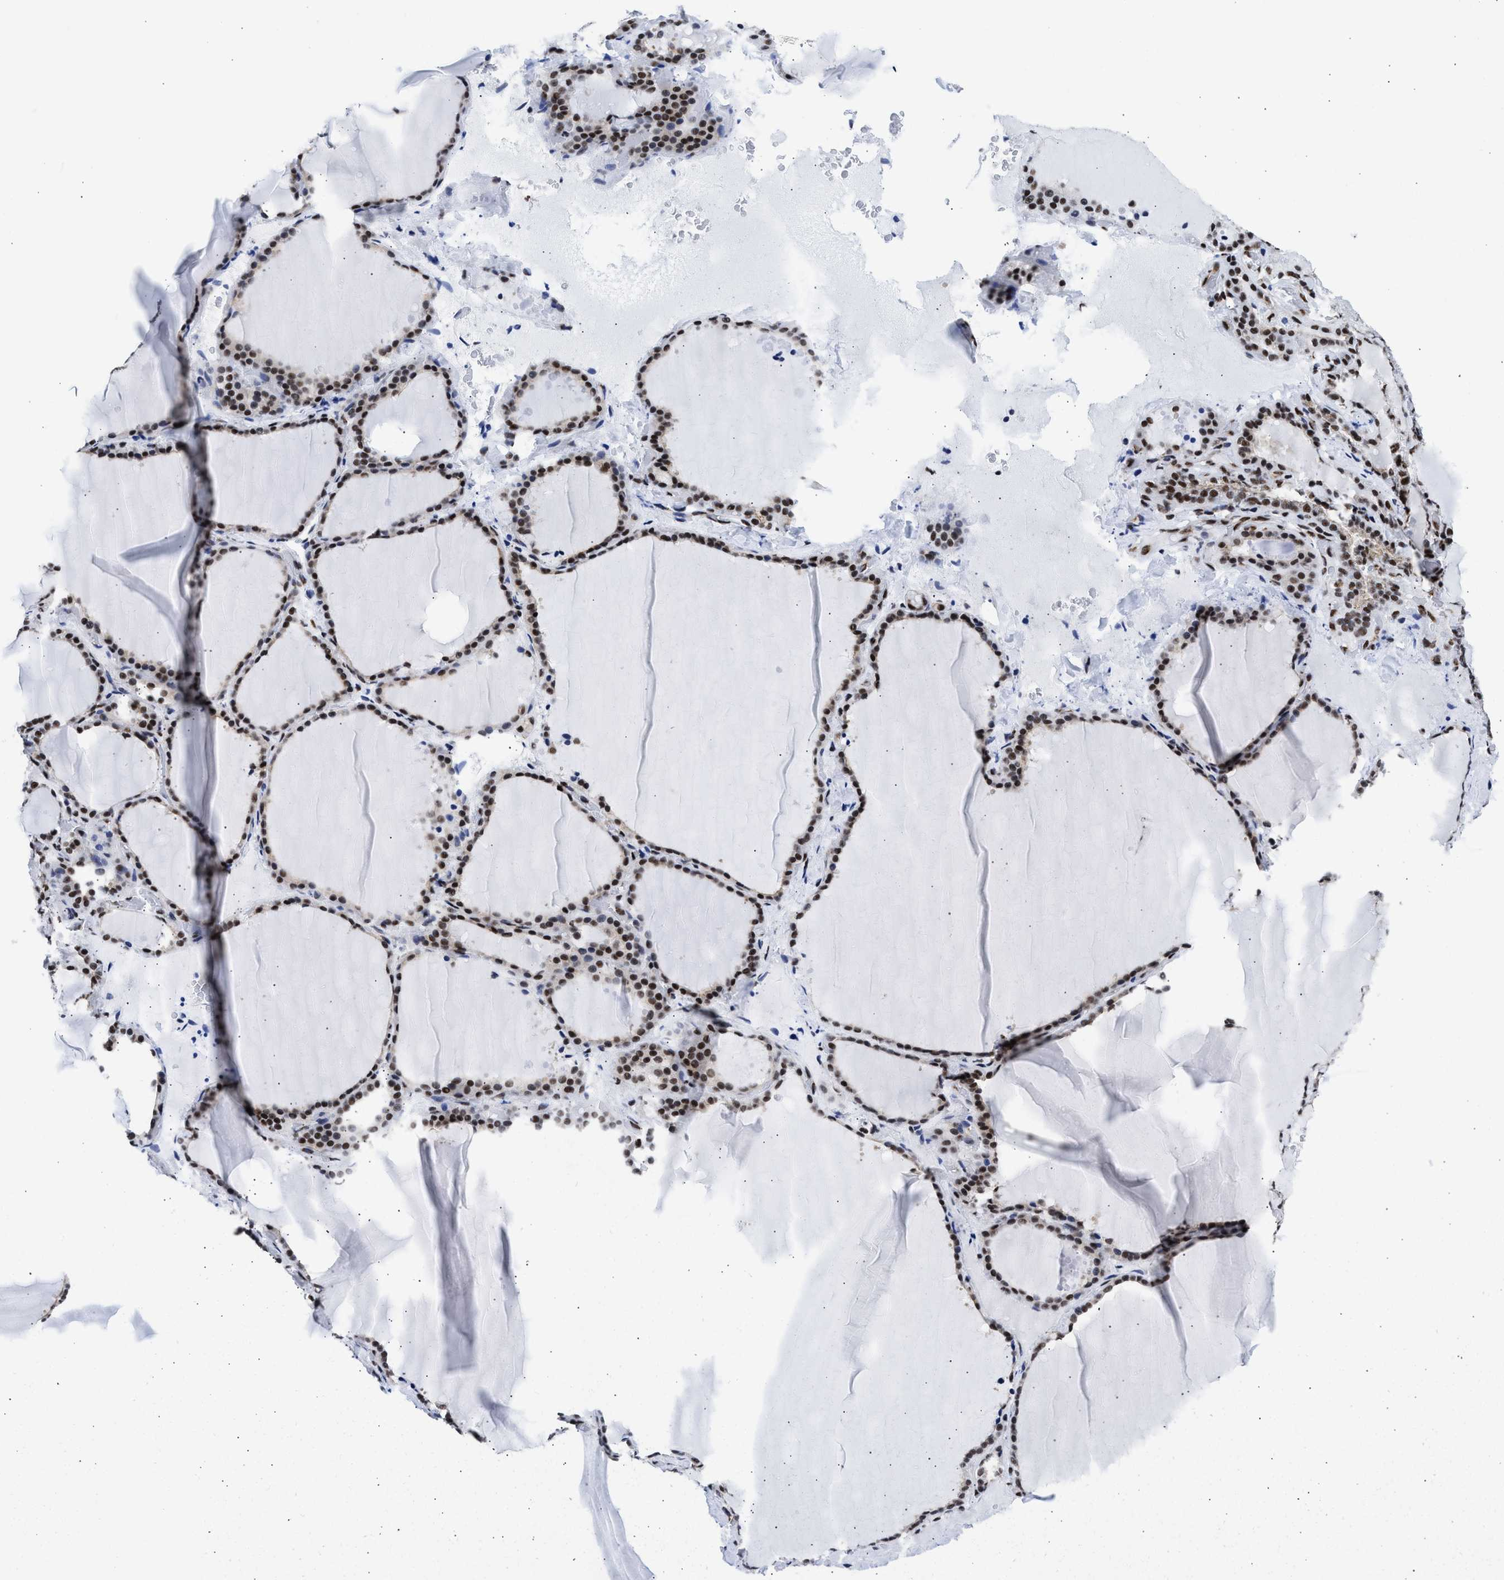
{"staining": {"intensity": "moderate", "quantity": ">75%", "location": "nuclear"}, "tissue": "thyroid gland", "cell_type": "Glandular cells", "image_type": "normal", "snomed": [{"axis": "morphology", "description": "Normal tissue, NOS"}, {"axis": "topography", "description": "Thyroid gland"}], "caption": "The photomicrograph shows immunohistochemical staining of benign thyroid gland. There is moderate nuclear staining is appreciated in approximately >75% of glandular cells. (Brightfield microscopy of DAB IHC at high magnification).", "gene": "RBM8A", "patient": {"sex": "female", "age": 28}}